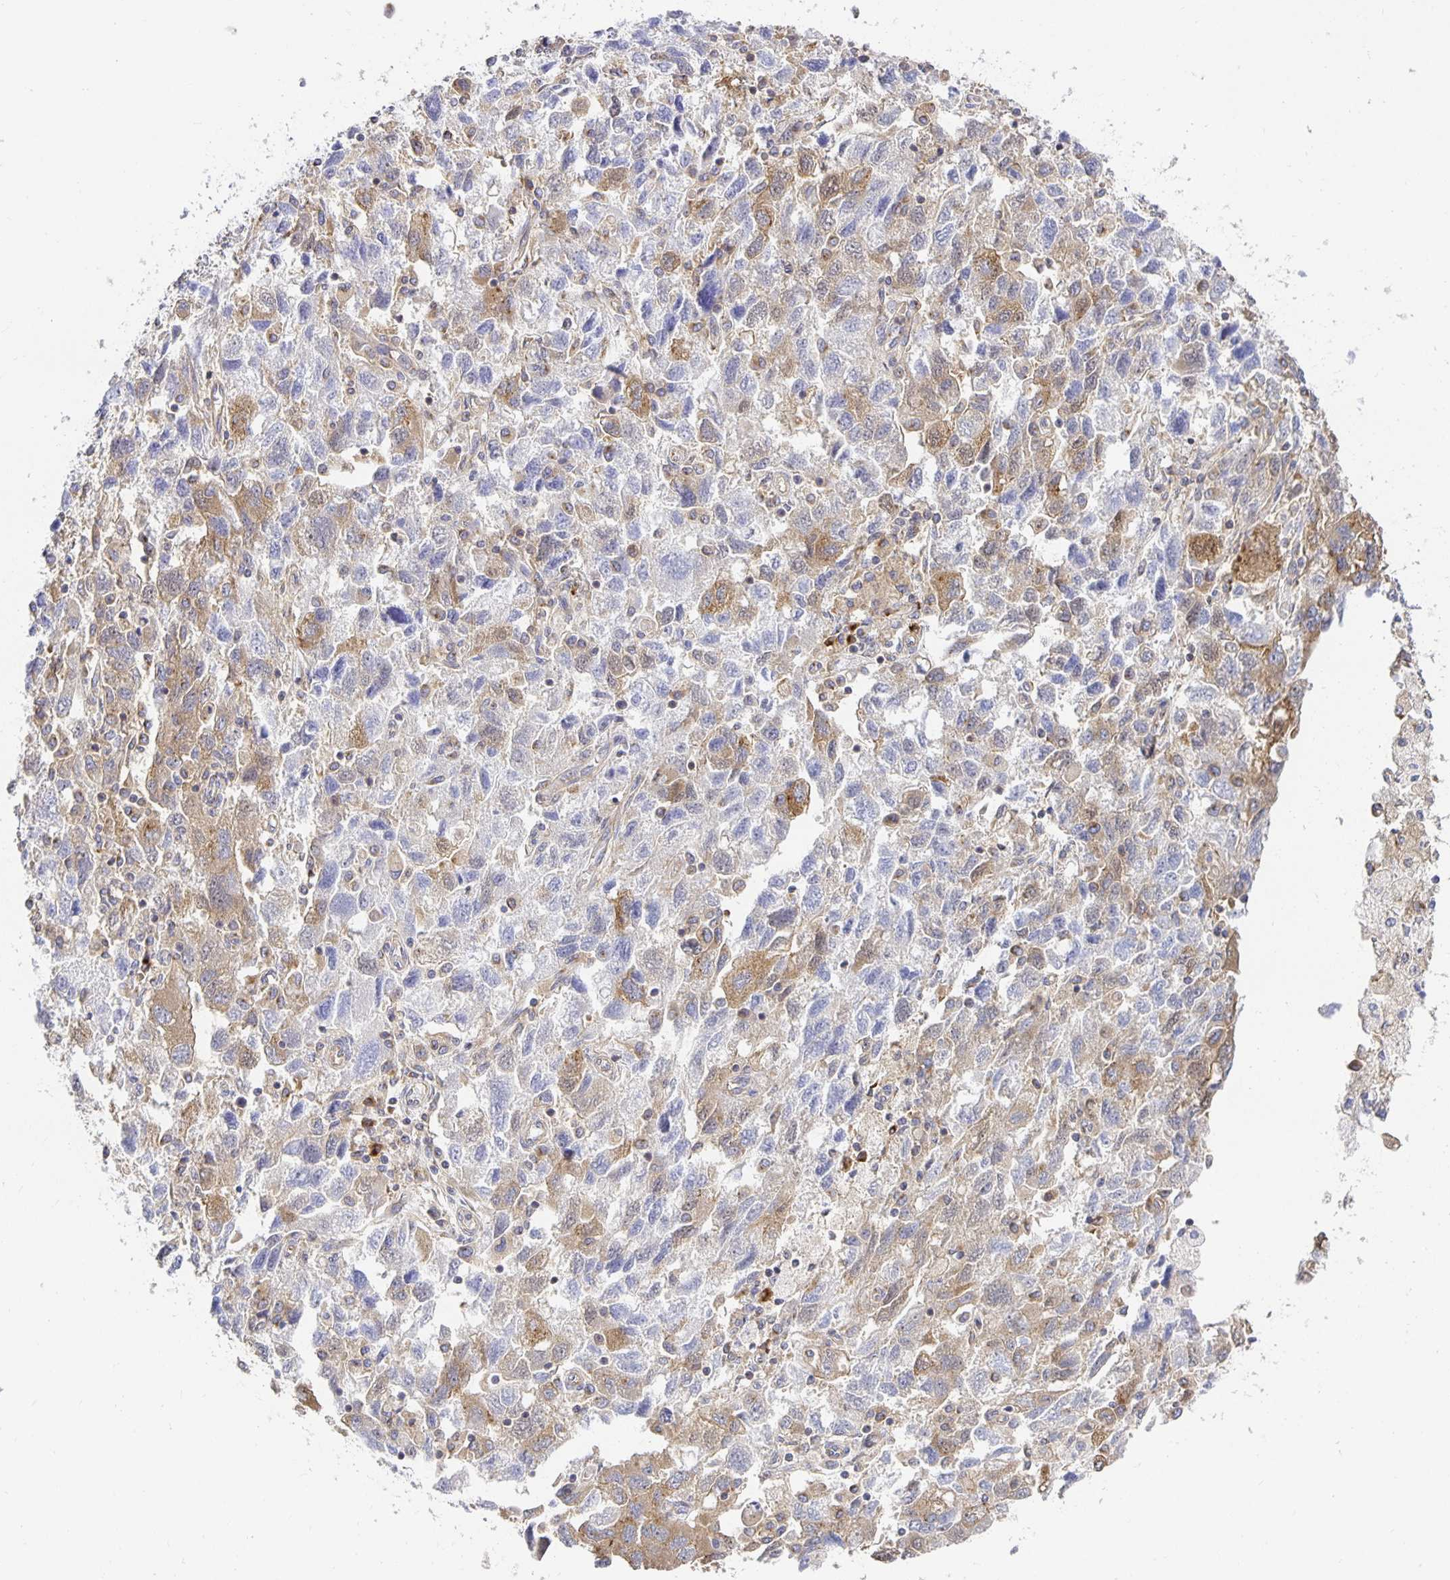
{"staining": {"intensity": "moderate", "quantity": "25%-75%", "location": "cytoplasmic/membranous"}, "tissue": "ovarian cancer", "cell_type": "Tumor cells", "image_type": "cancer", "snomed": [{"axis": "morphology", "description": "Carcinoma, NOS"}, {"axis": "morphology", "description": "Cystadenocarcinoma, serous, NOS"}, {"axis": "topography", "description": "Ovary"}], "caption": "Immunohistochemistry histopathology image of neoplastic tissue: human ovarian cancer stained using immunohistochemistry demonstrates medium levels of moderate protein expression localized specifically in the cytoplasmic/membranous of tumor cells, appearing as a cytoplasmic/membranous brown color.", "gene": "USO1", "patient": {"sex": "female", "age": 69}}